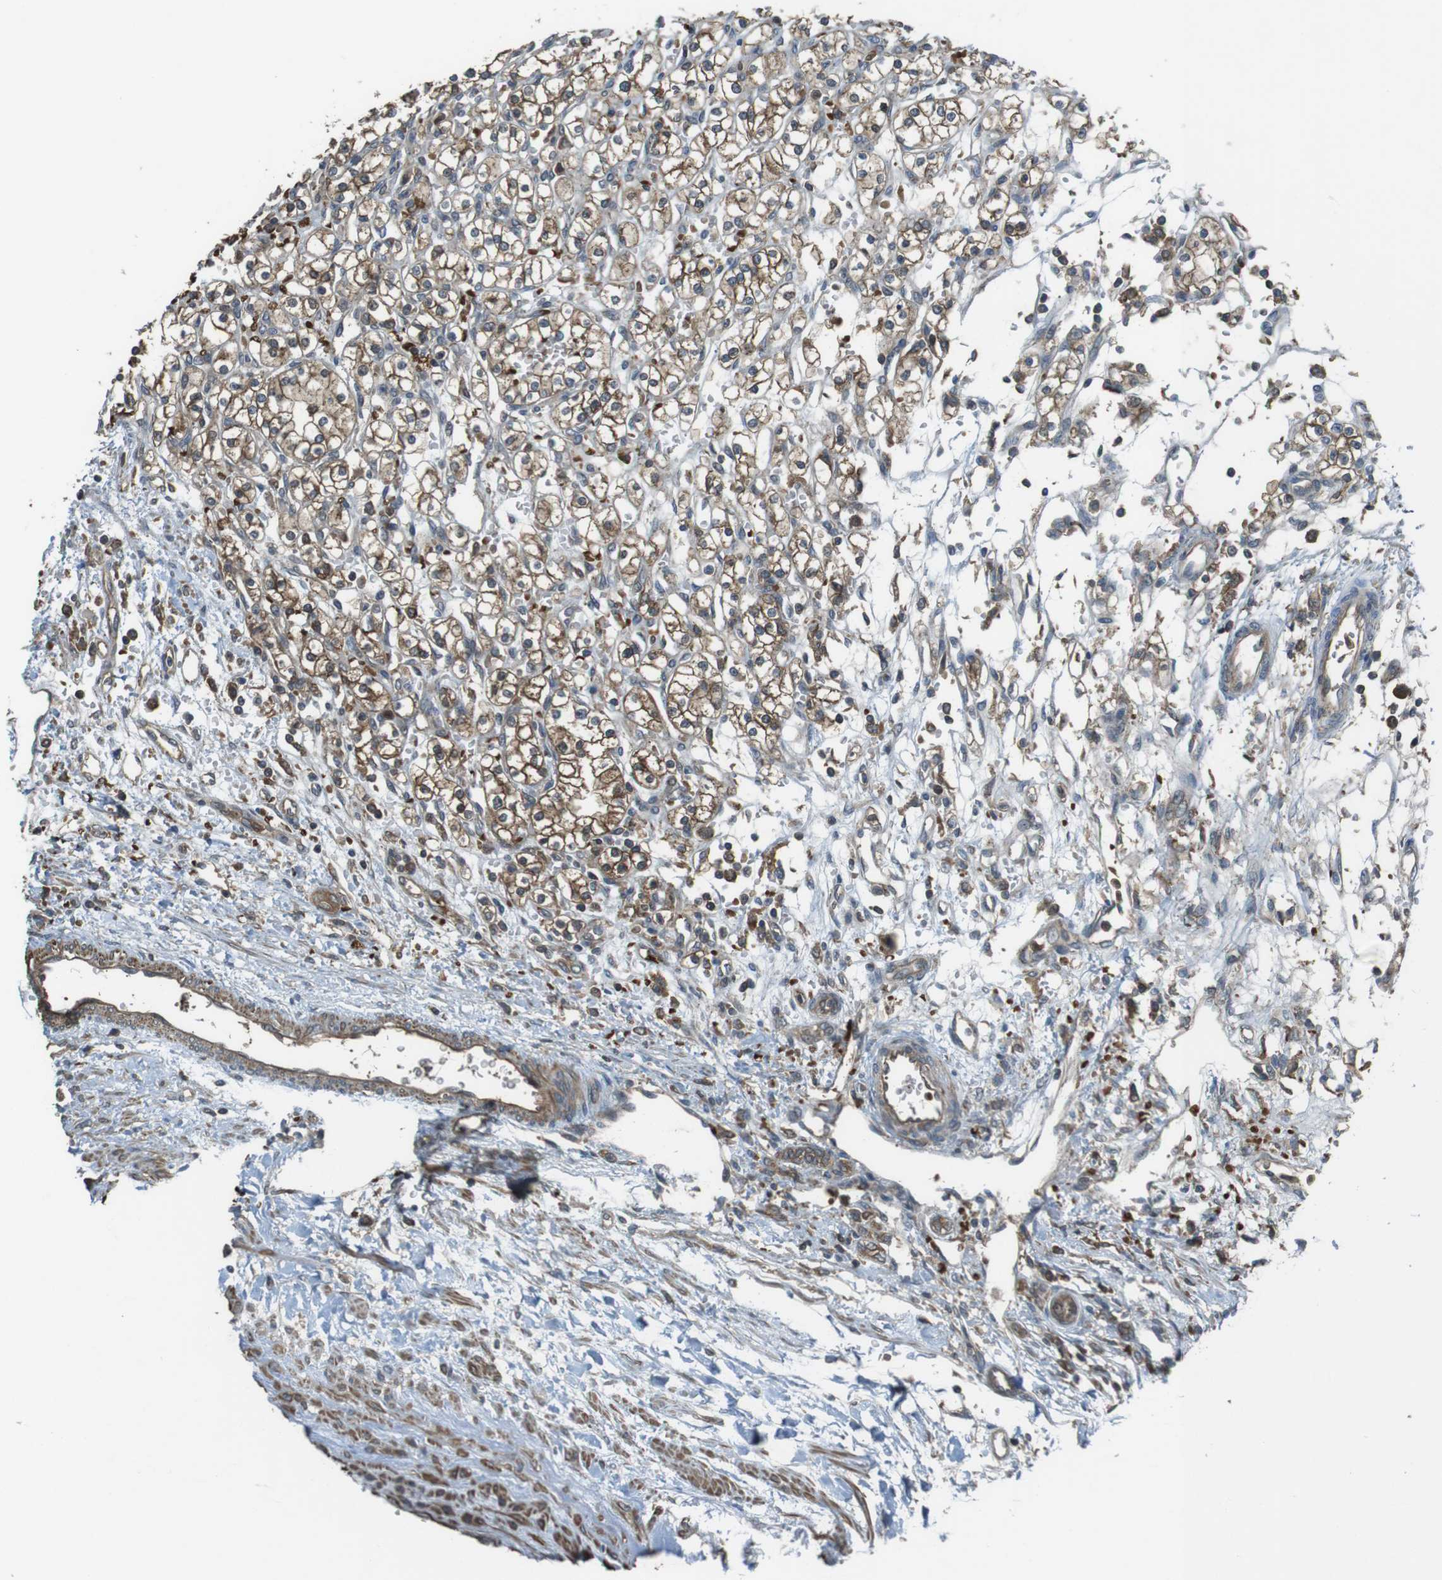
{"staining": {"intensity": "weak", "quantity": ">75%", "location": "cytoplasmic/membranous"}, "tissue": "renal cancer", "cell_type": "Tumor cells", "image_type": "cancer", "snomed": [{"axis": "morphology", "description": "Normal tissue, NOS"}, {"axis": "morphology", "description": "Adenocarcinoma, NOS"}, {"axis": "topography", "description": "Kidney"}], "caption": "Human adenocarcinoma (renal) stained with a protein marker exhibits weak staining in tumor cells.", "gene": "LRRC3B", "patient": {"sex": "female", "age": 55}}